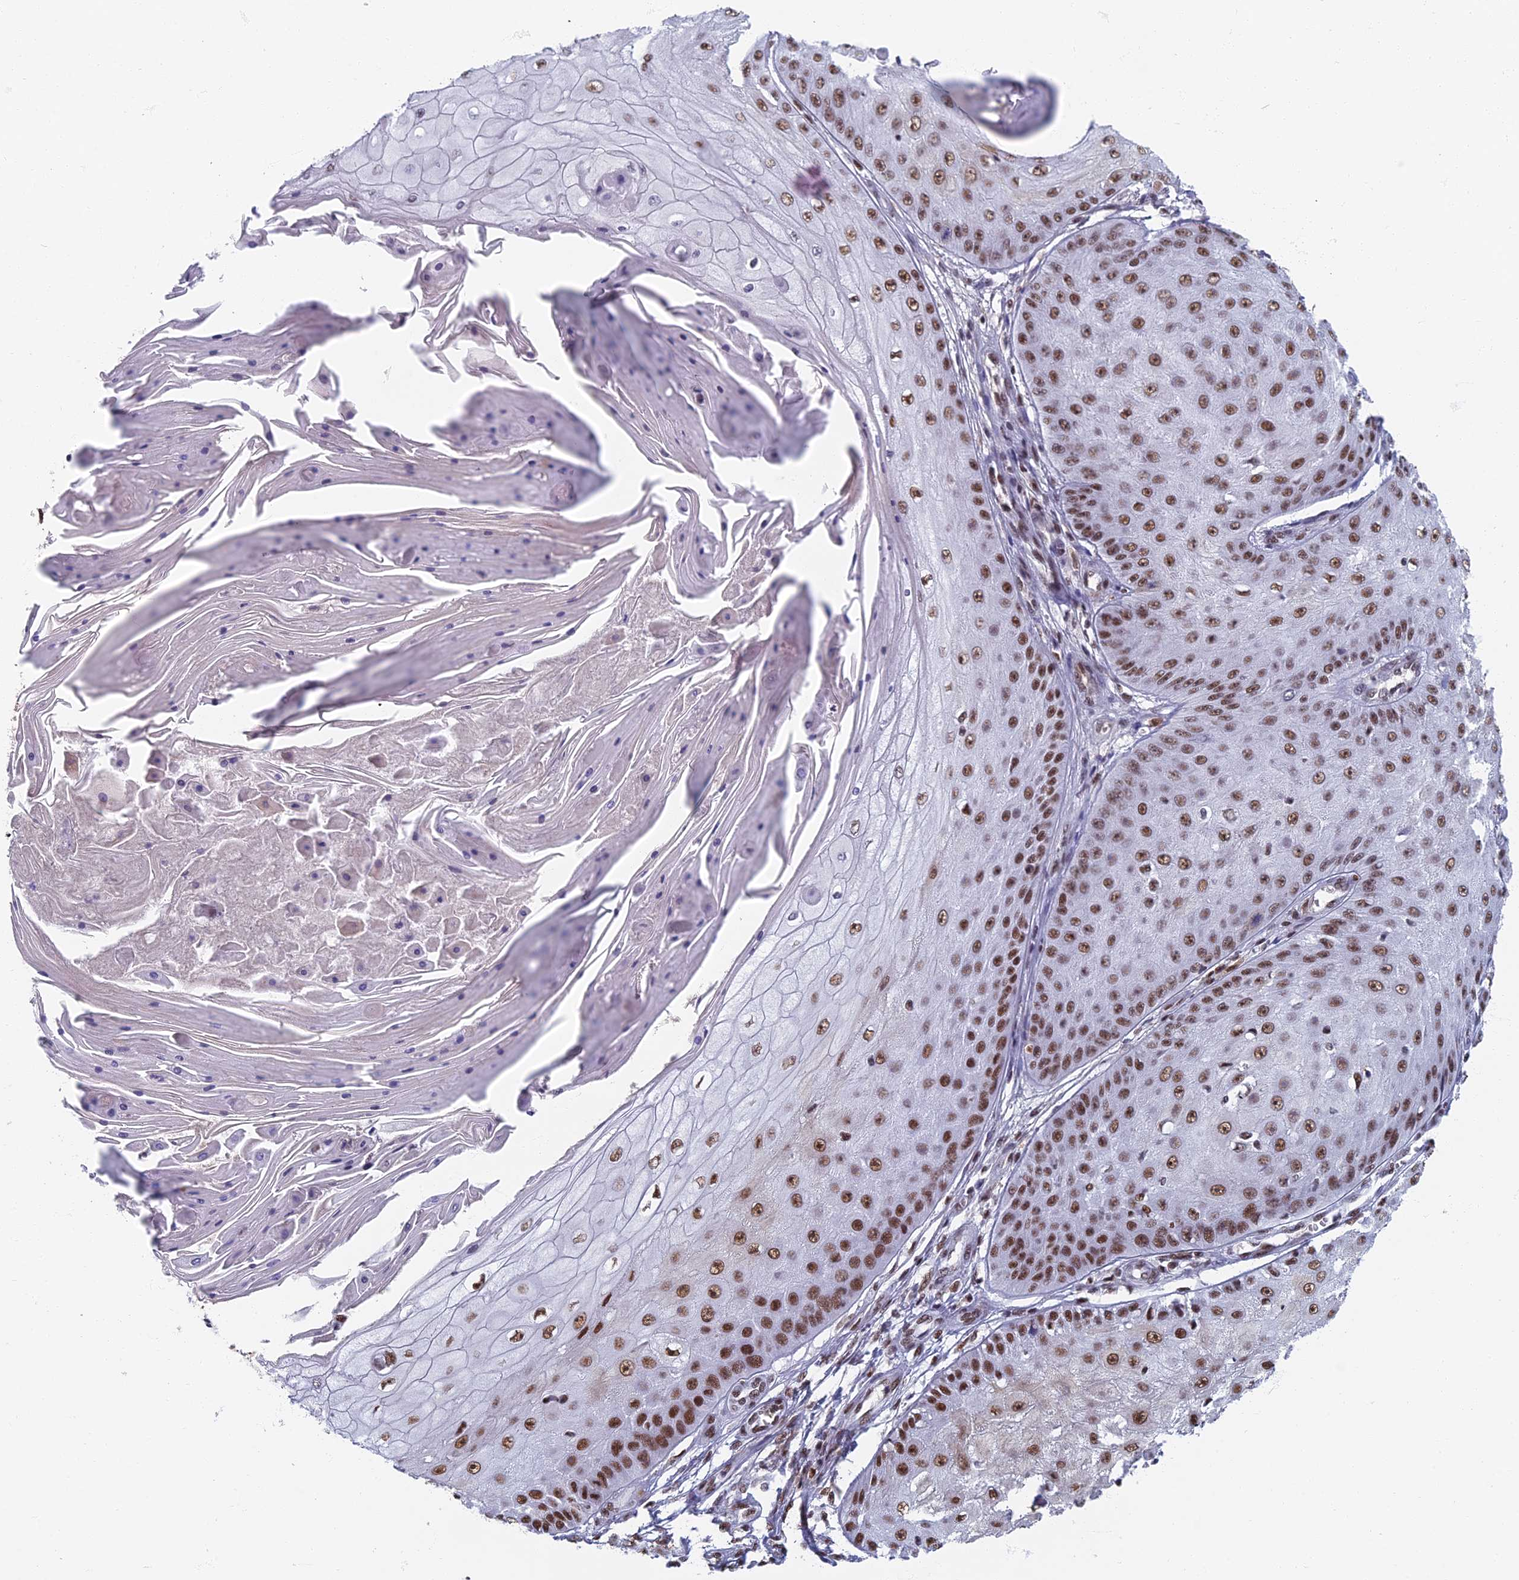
{"staining": {"intensity": "moderate", "quantity": "25%-75%", "location": "nuclear"}, "tissue": "skin cancer", "cell_type": "Tumor cells", "image_type": "cancer", "snomed": [{"axis": "morphology", "description": "Squamous cell carcinoma, NOS"}, {"axis": "topography", "description": "Skin"}], "caption": "This image reveals immunohistochemistry staining of squamous cell carcinoma (skin), with medium moderate nuclear staining in approximately 25%-75% of tumor cells.", "gene": "TAF13", "patient": {"sex": "male", "age": 70}}